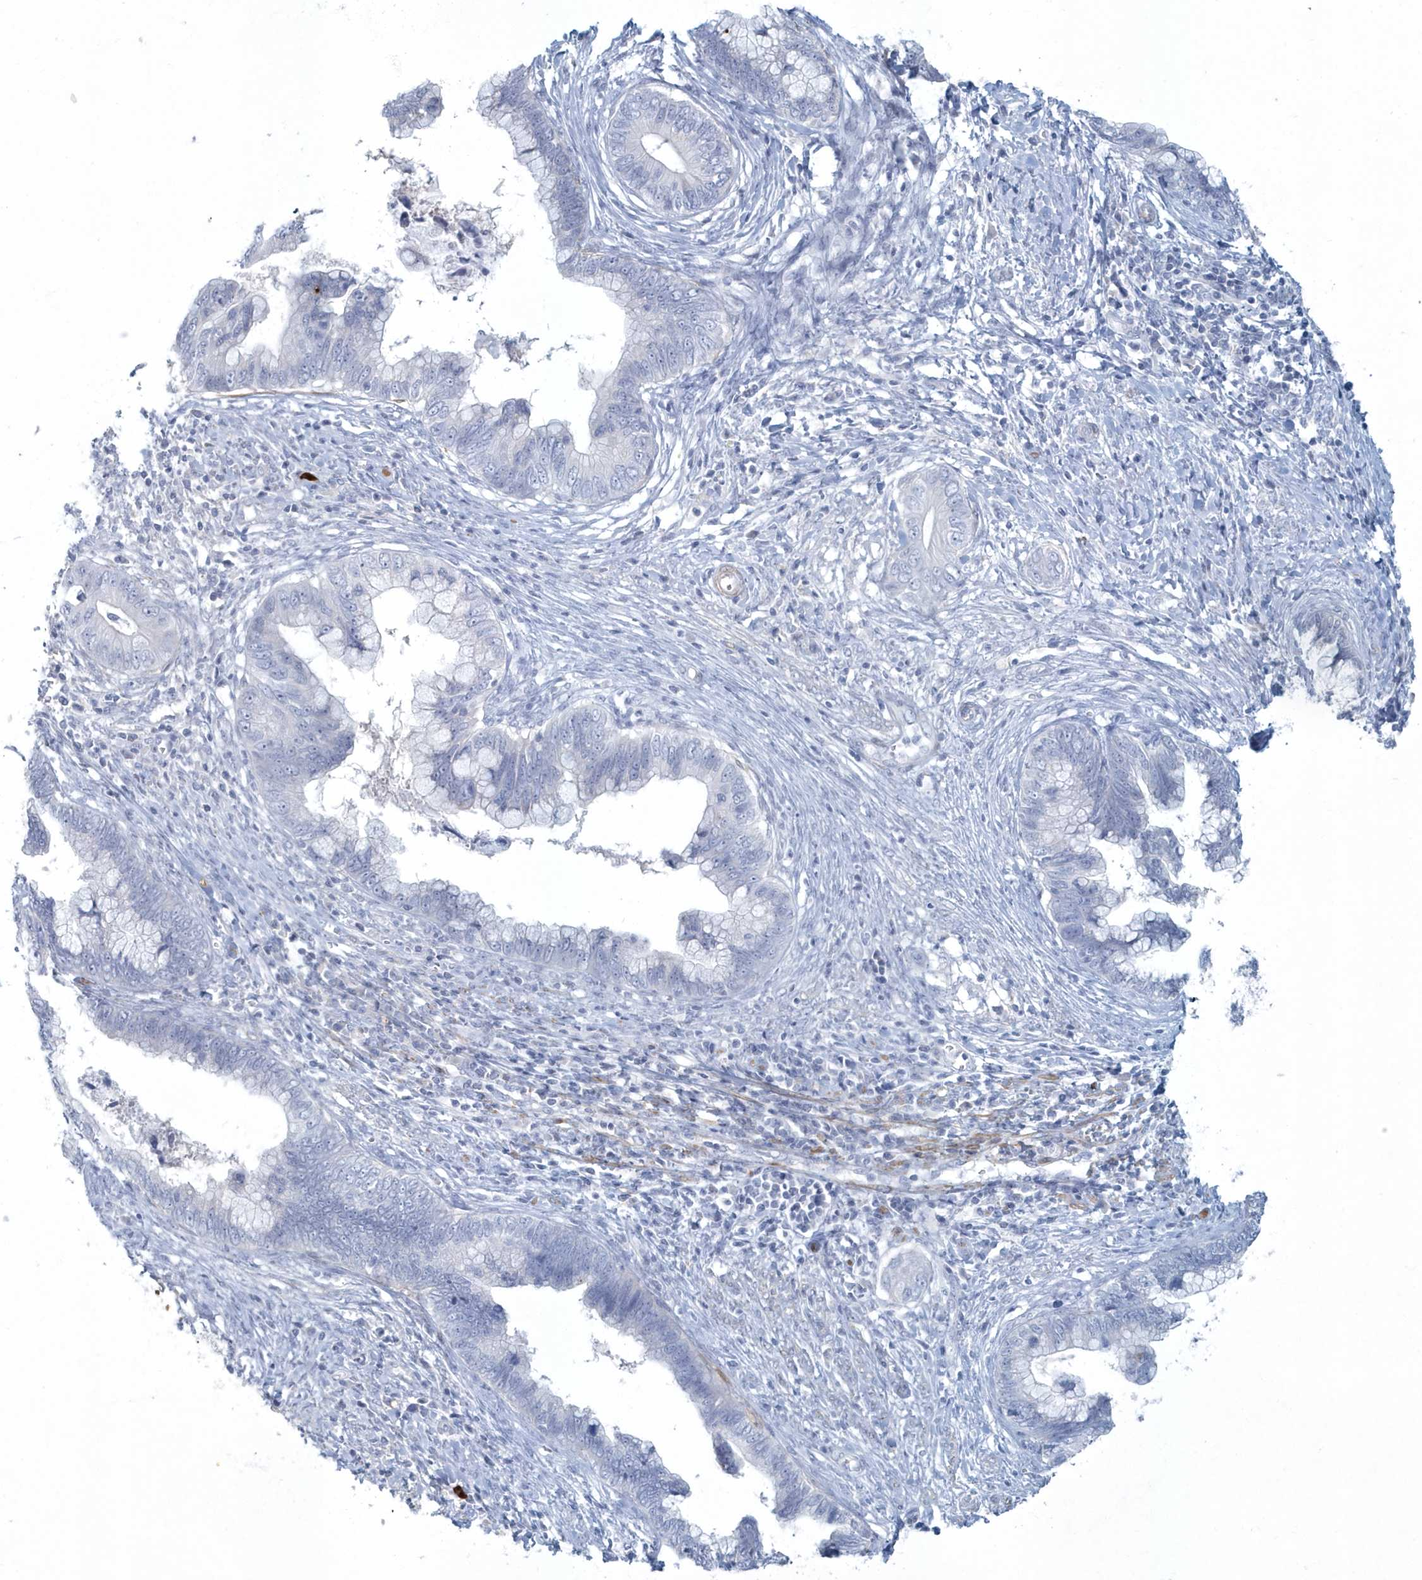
{"staining": {"intensity": "negative", "quantity": "none", "location": "none"}, "tissue": "cervical cancer", "cell_type": "Tumor cells", "image_type": "cancer", "snomed": [{"axis": "morphology", "description": "Adenocarcinoma, NOS"}, {"axis": "topography", "description": "Cervix"}], "caption": "Human adenocarcinoma (cervical) stained for a protein using IHC exhibits no positivity in tumor cells.", "gene": "MYOT", "patient": {"sex": "female", "age": 44}}